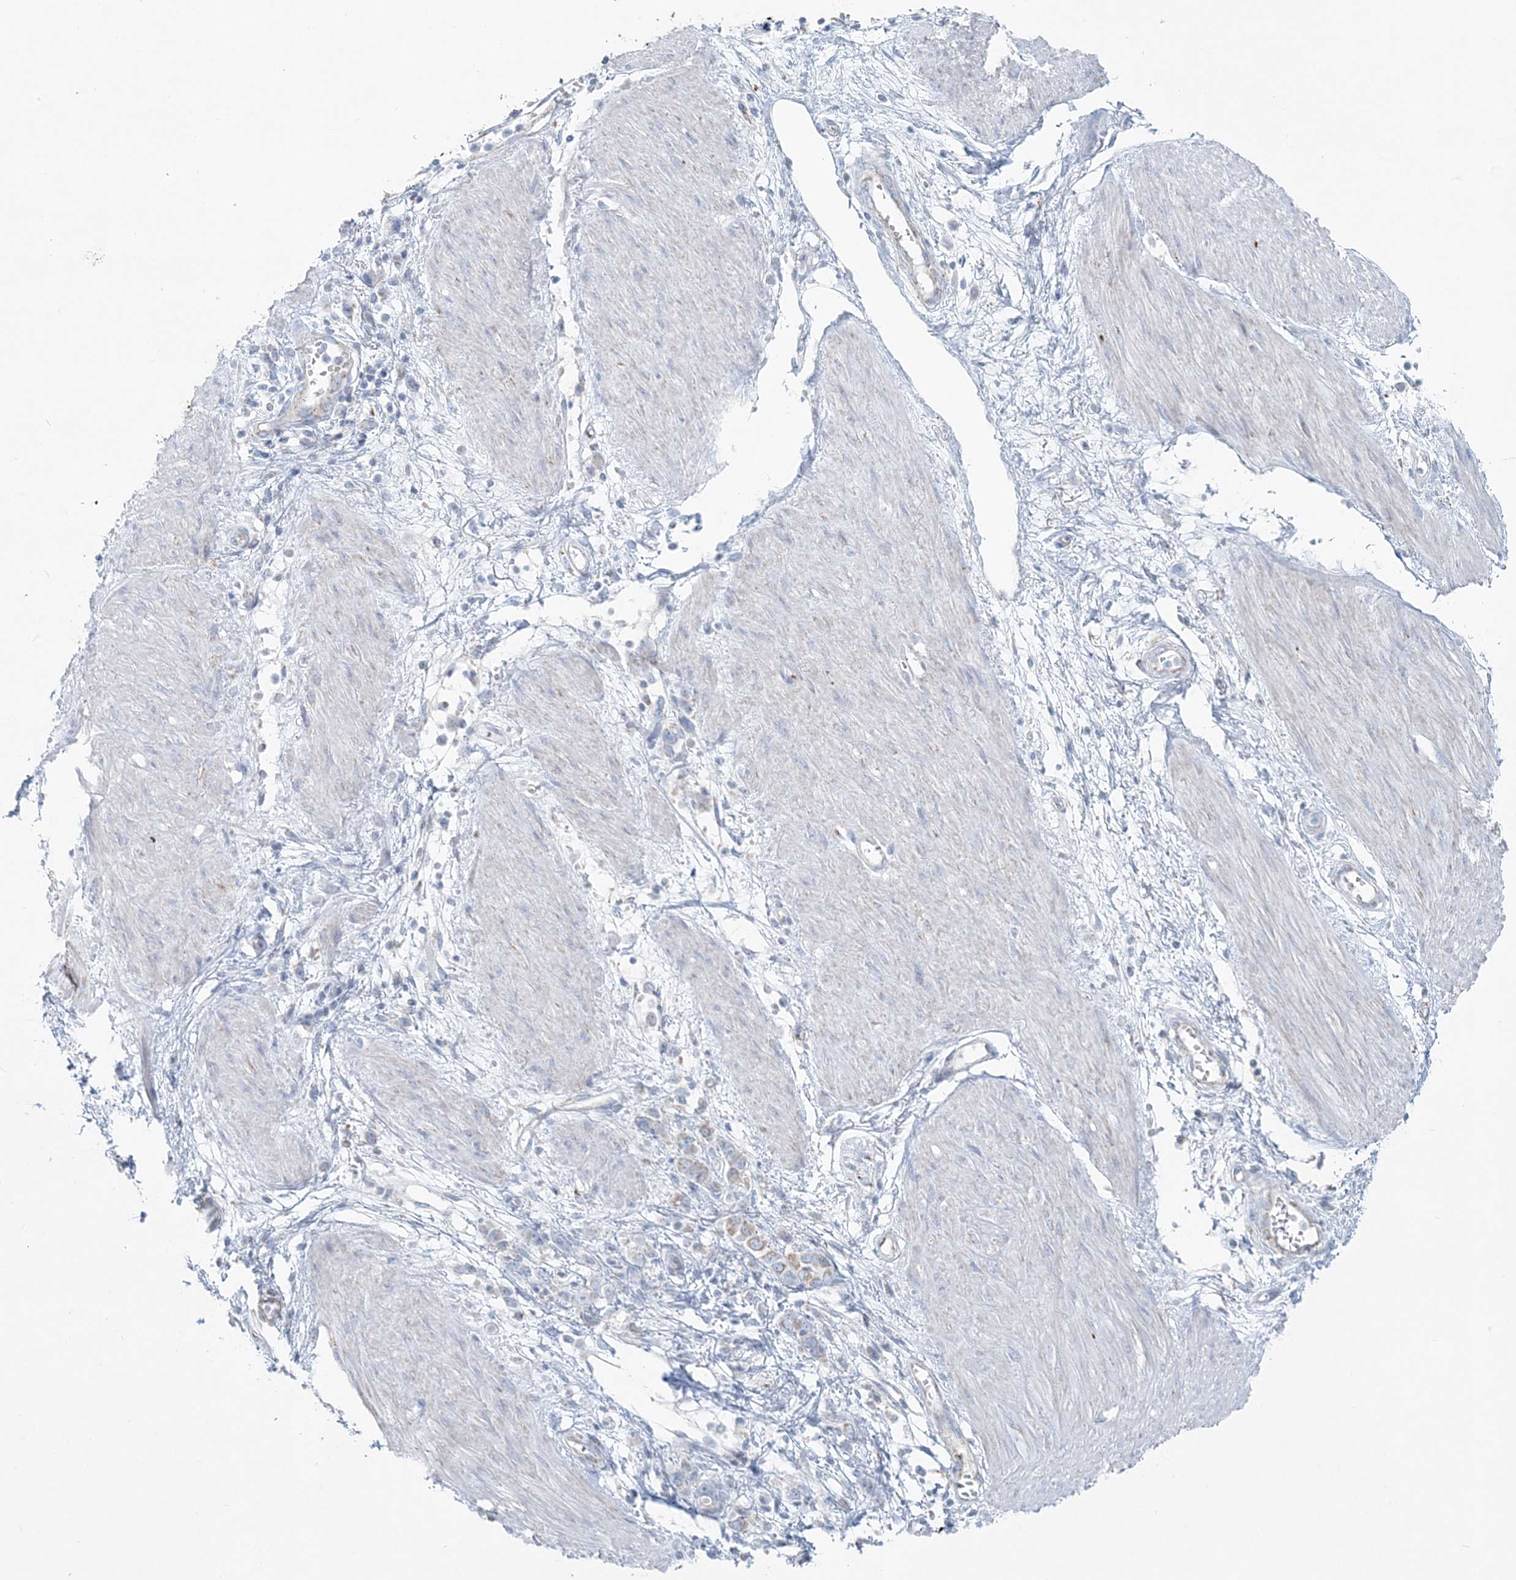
{"staining": {"intensity": "weak", "quantity": "<25%", "location": "cytoplasmic/membranous"}, "tissue": "stomach cancer", "cell_type": "Tumor cells", "image_type": "cancer", "snomed": [{"axis": "morphology", "description": "Adenocarcinoma, NOS"}, {"axis": "topography", "description": "Stomach"}], "caption": "DAB (3,3'-diaminobenzidine) immunohistochemical staining of human adenocarcinoma (stomach) exhibits no significant expression in tumor cells.", "gene": "PCCB", "patient": {"sex": "female", "age": 76}}